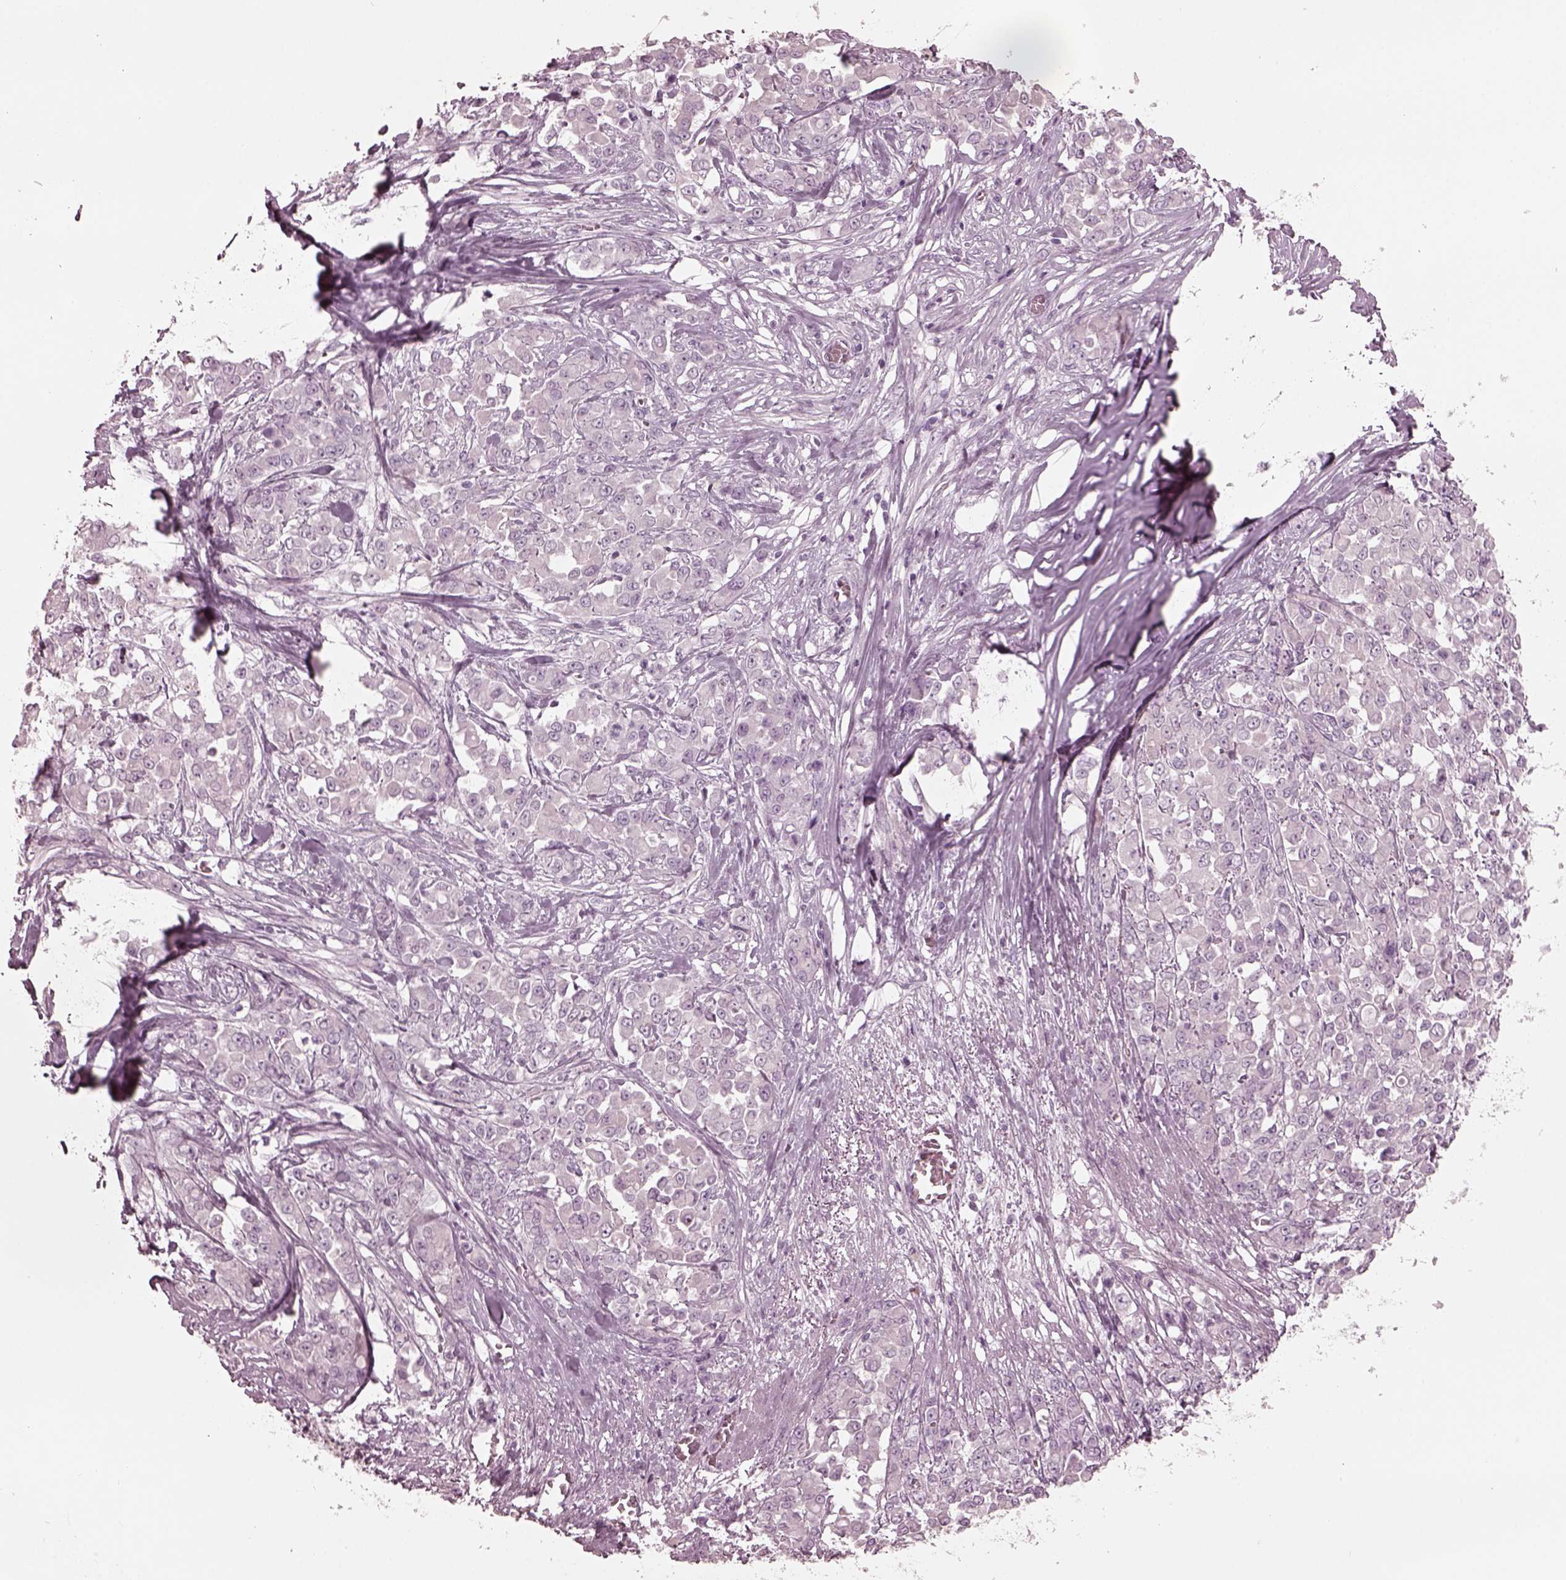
{"staining": {"intensity": "negative", "quantity": "none", "location": "none"}, "tissue": "stomach cancer", "cell_type": "Tumor cells", "image_type": "cancer", "snomed": [{"axis": "morphology", "description": "Adenocarcinoma, NOS"}, {"axis": "topography", "description": "Stomach"}], "caption": "An IHC histopathology image of stomach cancer is shown. There is no staining in tumor cells of stomach cancer.", "gene": "GRM6", "patient": {"sex": "female", "age": 76}}